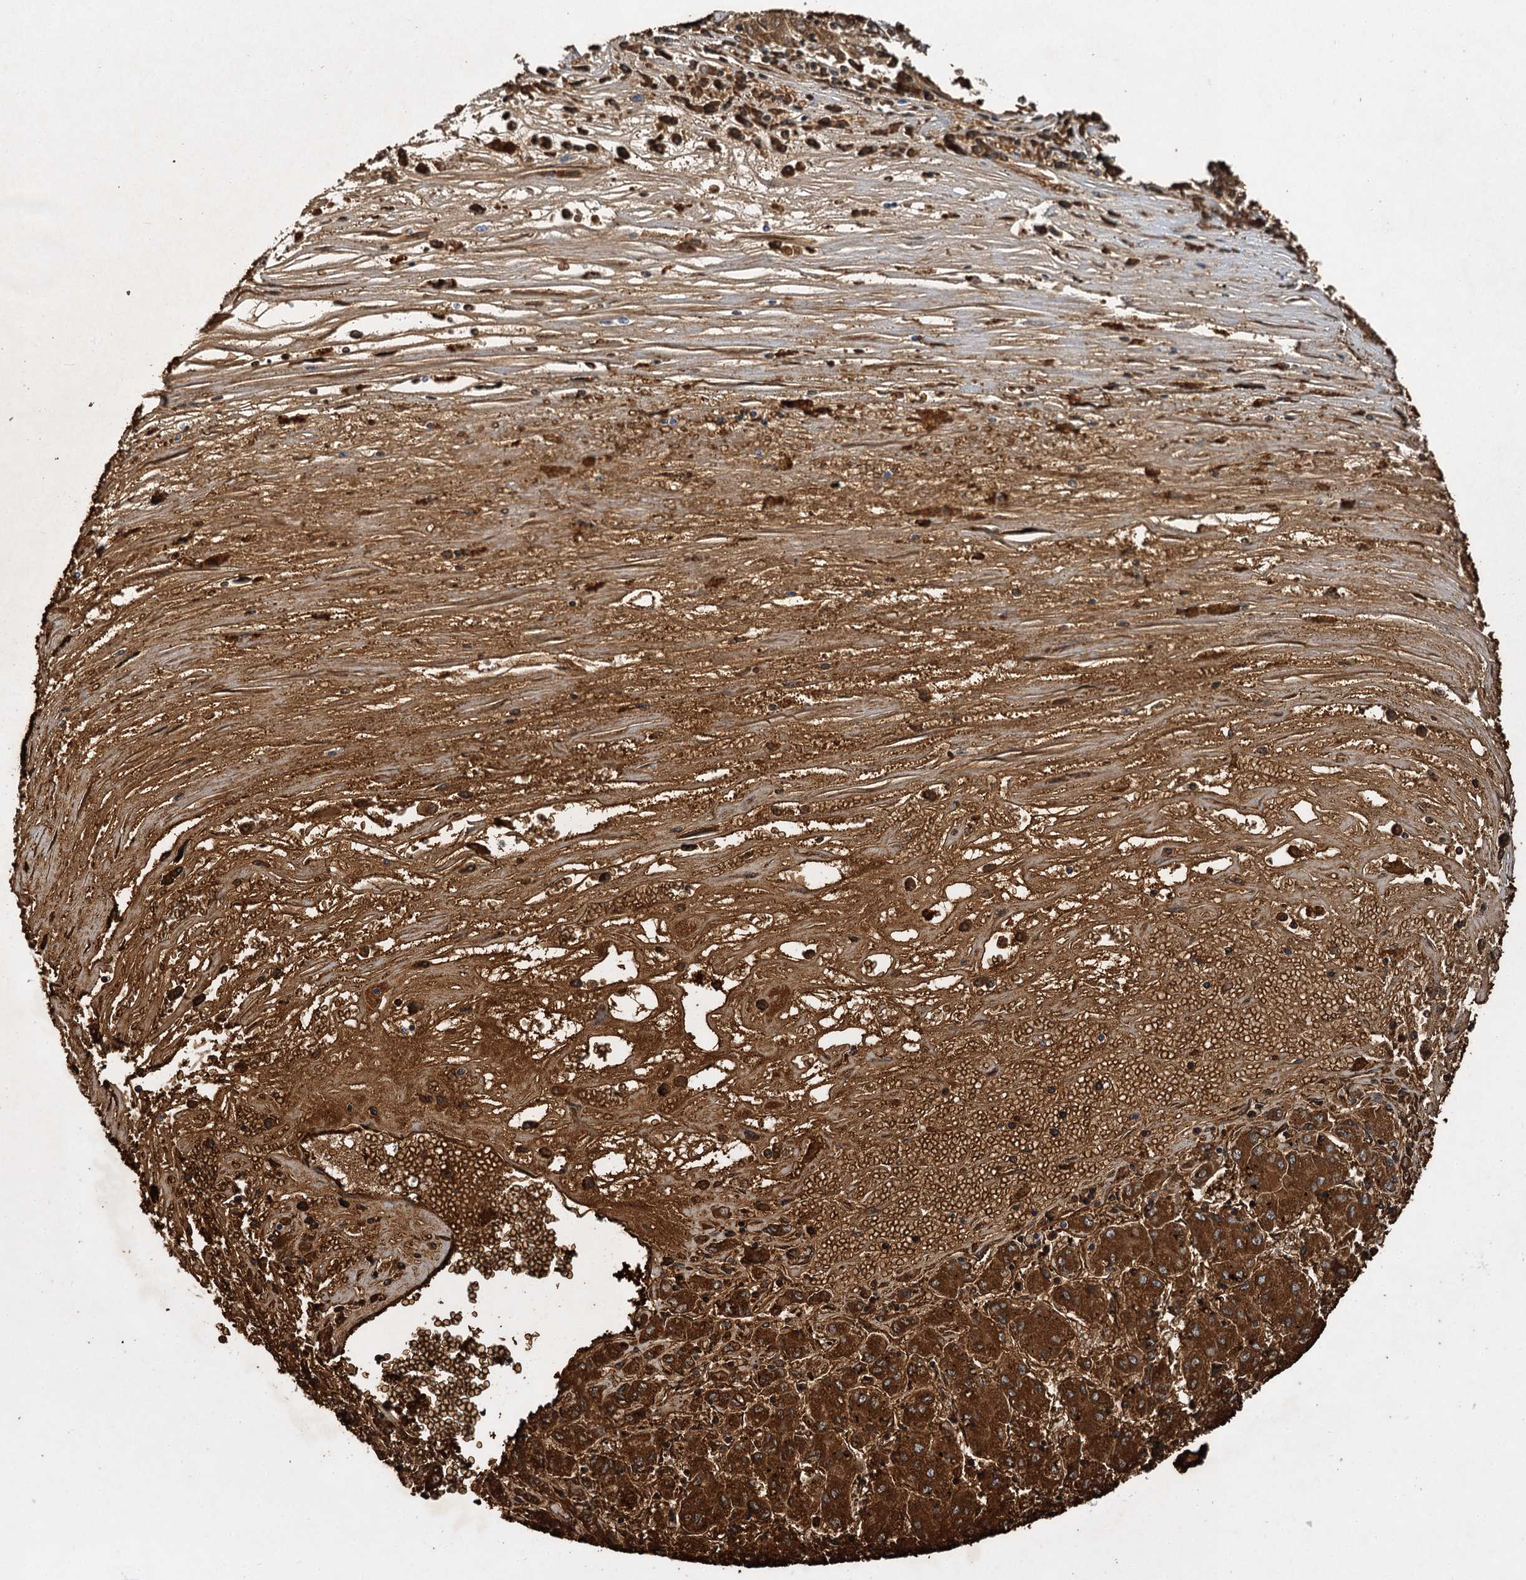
{"staining": {"intensity": "strong", "quantity": ">75%", "location": "cytoplasmic/membranous"}, "tissue": "liver cancer", "cell_type": "Tumor cells", "image_type": "cancer", "snomed": [{"axis": "morphology", "description": "Carcinoma, Hepatocellular, NOS"}, {"axis": "topography", "description": "Liver"}], "caption": "Brown immunohistochemical staining in hepatocellular carcinoma (liver) reveals strong cytoplasmic/membranous expression in approximately >75% of tumor cells. Using DAB (3,3'-diaminobenzidine) (brown) and hematoxylin (blue) stains, captured at high magnification using brightfield microscopy.", "gene": "BCS1L", "patient": {"sex": "male", "age": 72}}